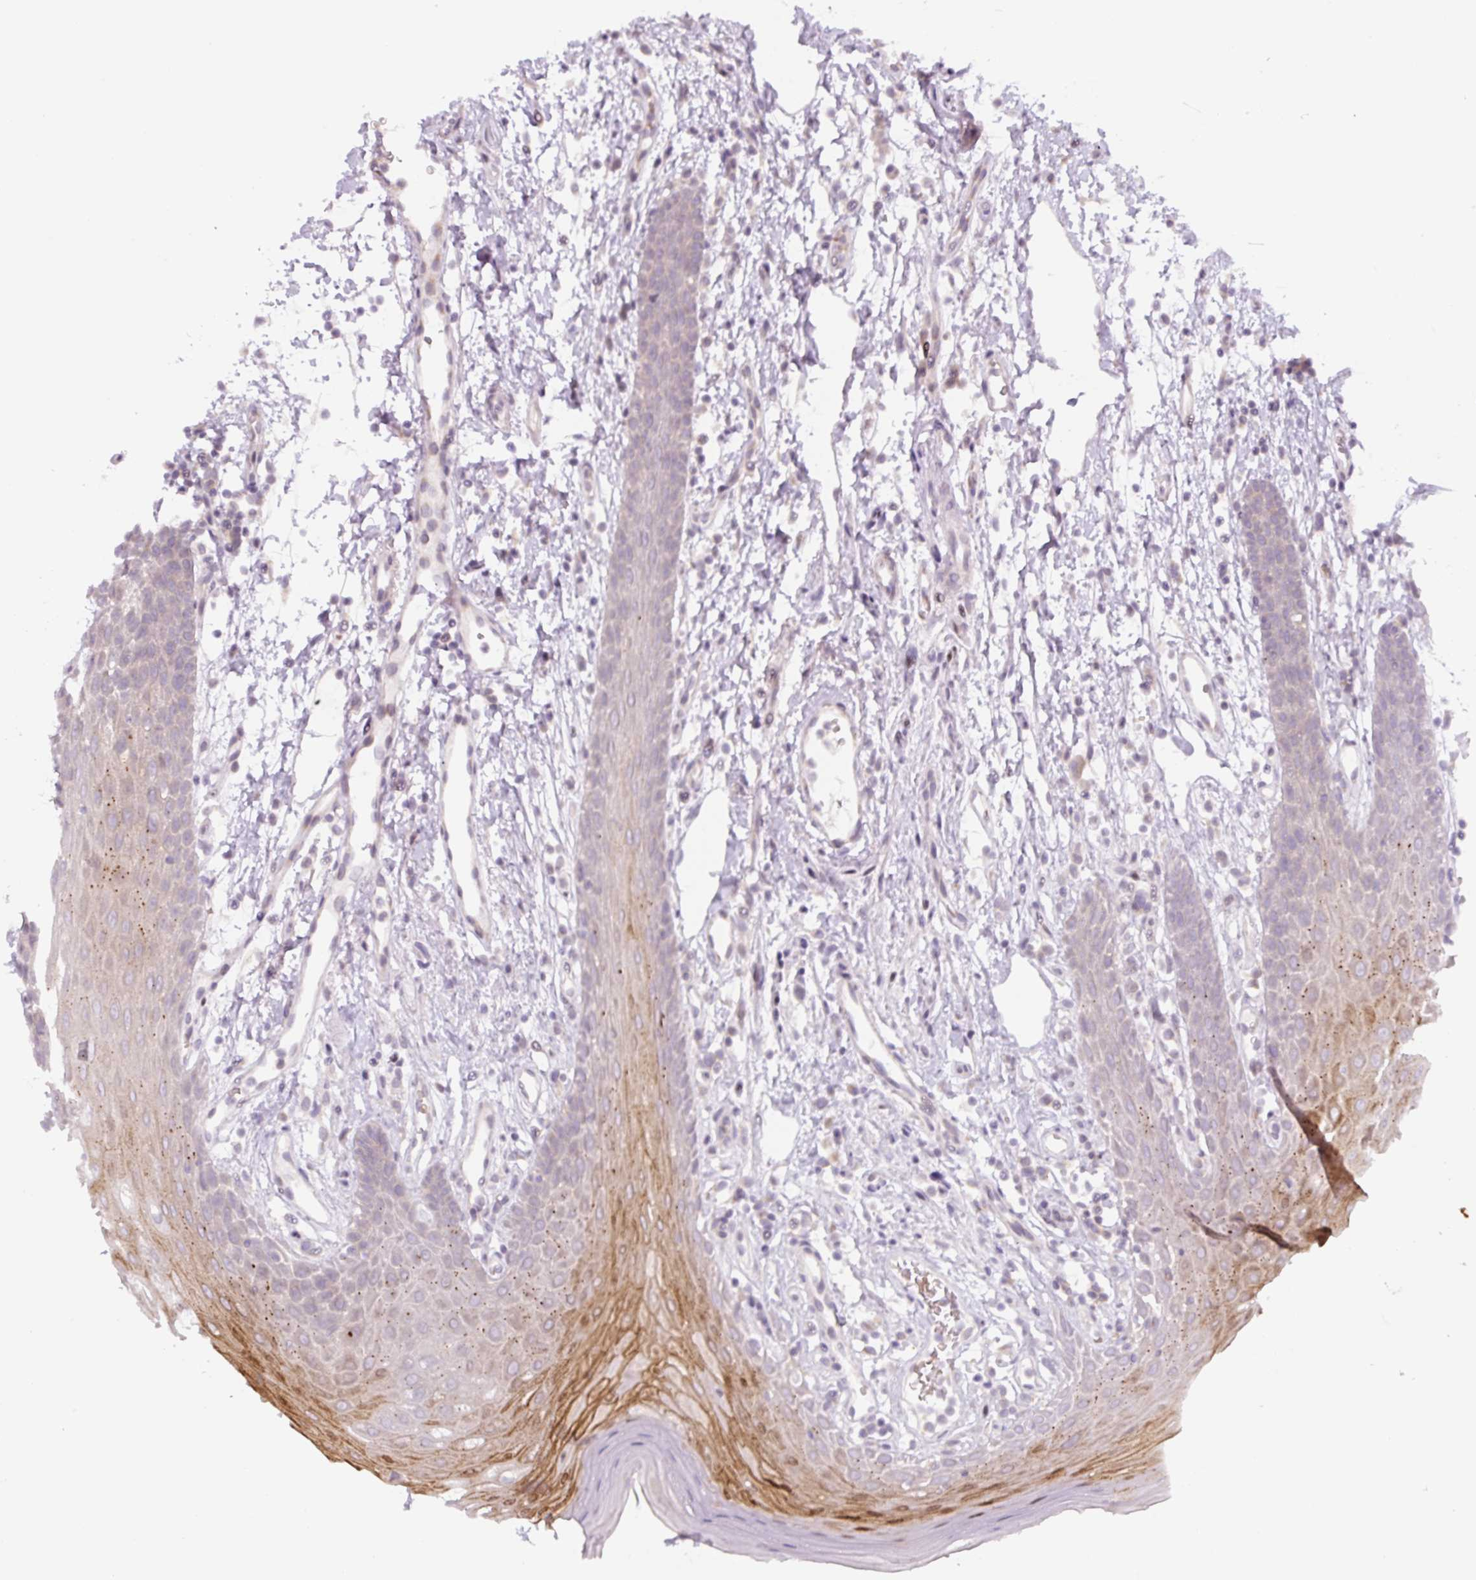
{"staining": {"intensity": "moderate", "quantity": "25%-75%", "location": "cytoplasmic/membranous"}, "tissue": "oral mucosa", "cell_type": "Squamous epithelial cells", "image_type": "normal", "snomed": [{"axis": "morphology", "description": "Normal tissue, NOS"}, {"axis": "topography", "description": "Oral tissue"}, {"axis": "topography", "description": "Tounge, NOS"}], "caption": "A brown stain highlights moderate cytoplasmic/membranous staining of a protein in squamous epithelial cells of normal oral mucosa.", "gene": "YIF1B", "patient": {"sex": "female", "age": 59}}